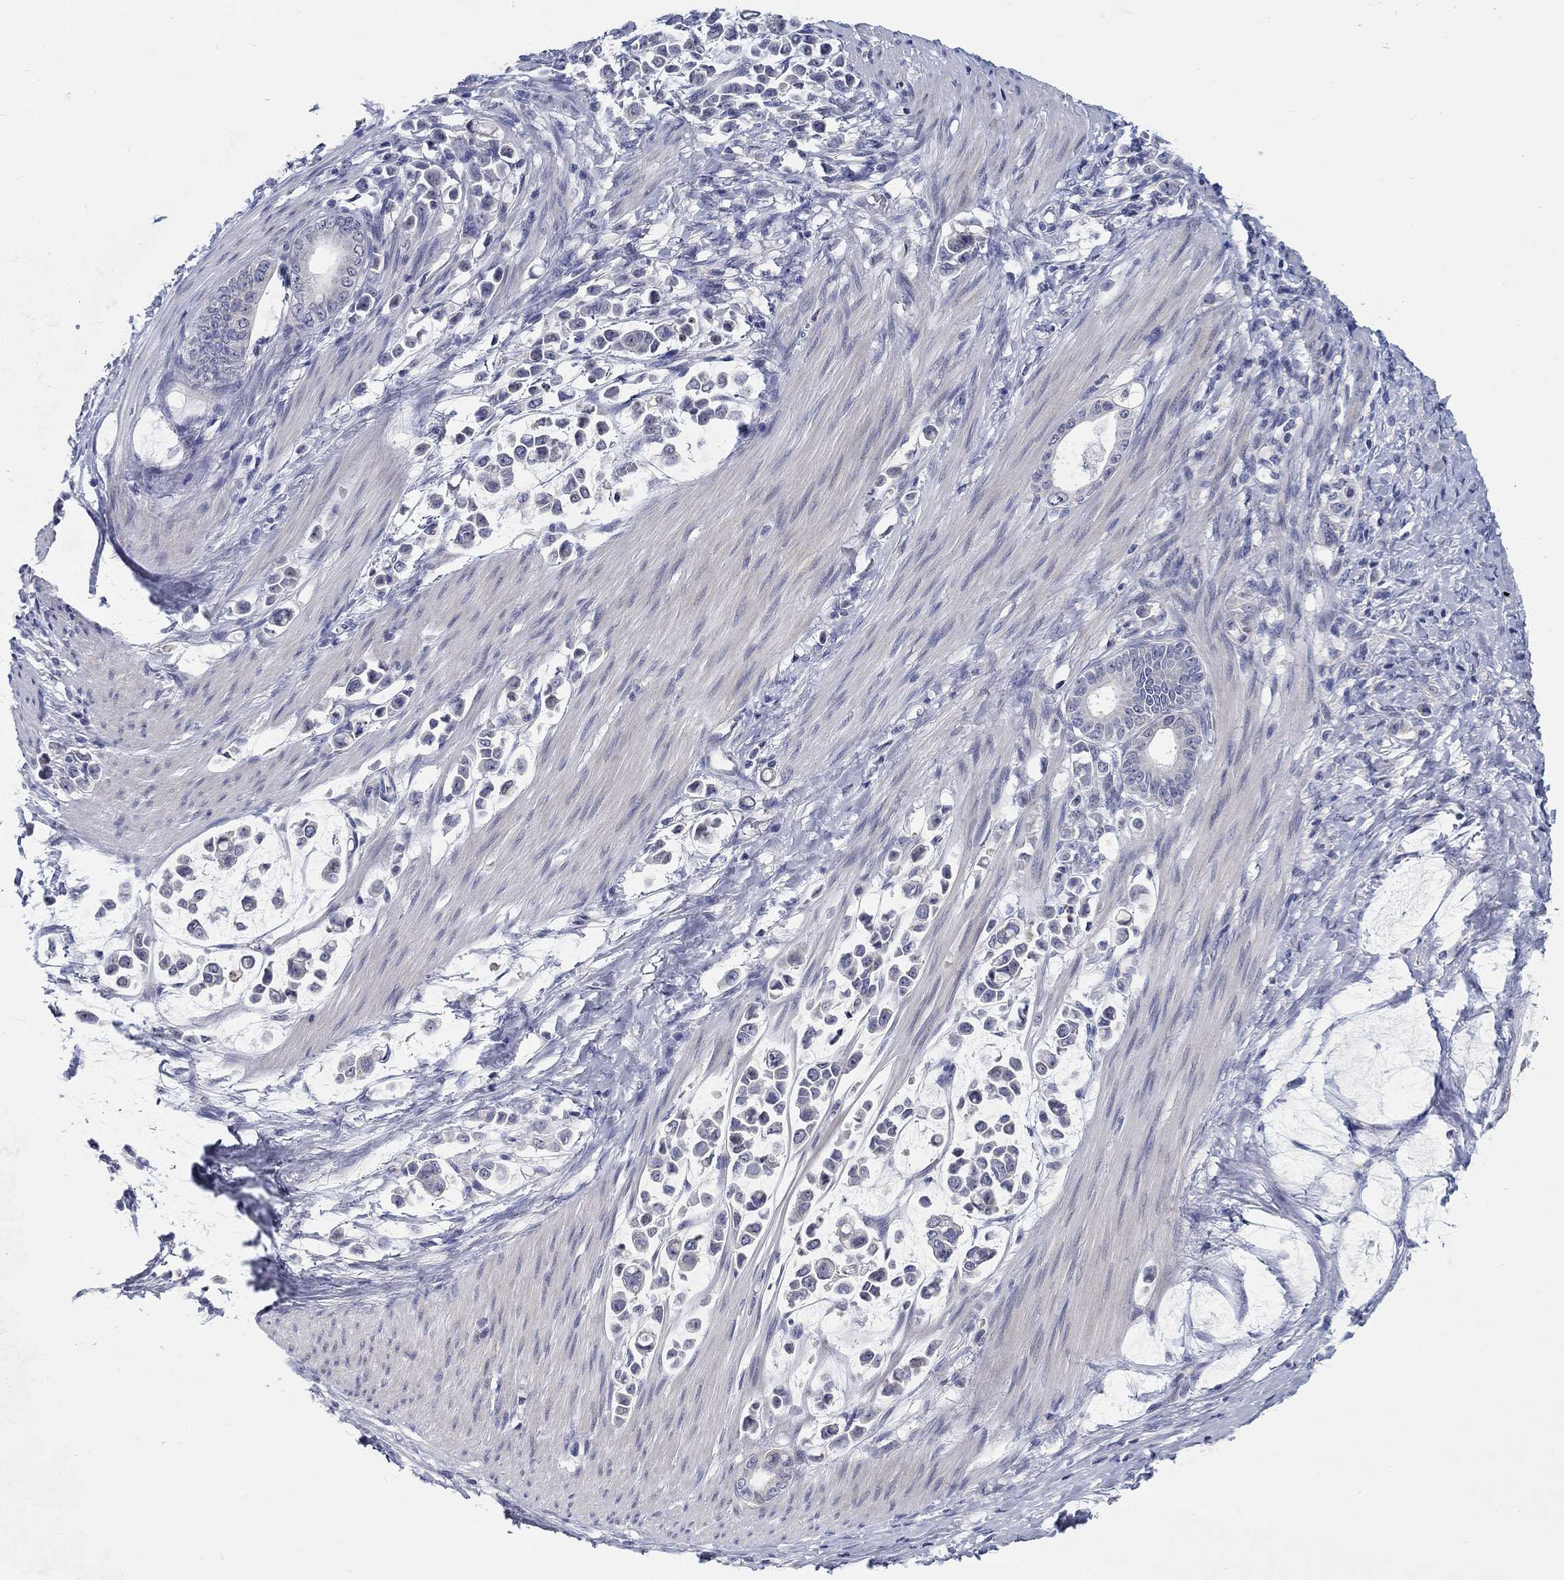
{"staining": {"intensity": "negative", "quantity": "none", "location": "none"}, "tissue": "stomach cancer", "cell_type": "Tumor cells", "image_type": "cancer", "snomed": [{"axis": "morphology", "description": "Adenocarcinoma, NOS"}, {"axis": "topography", "description": "Stomach"}], "caption": "Protein analysis of adenocarcinoma (stomach) reveals no significant expression in tumor cells.", "gene": "SMIM18", "patient": {"sex": "male", "age": 82}}